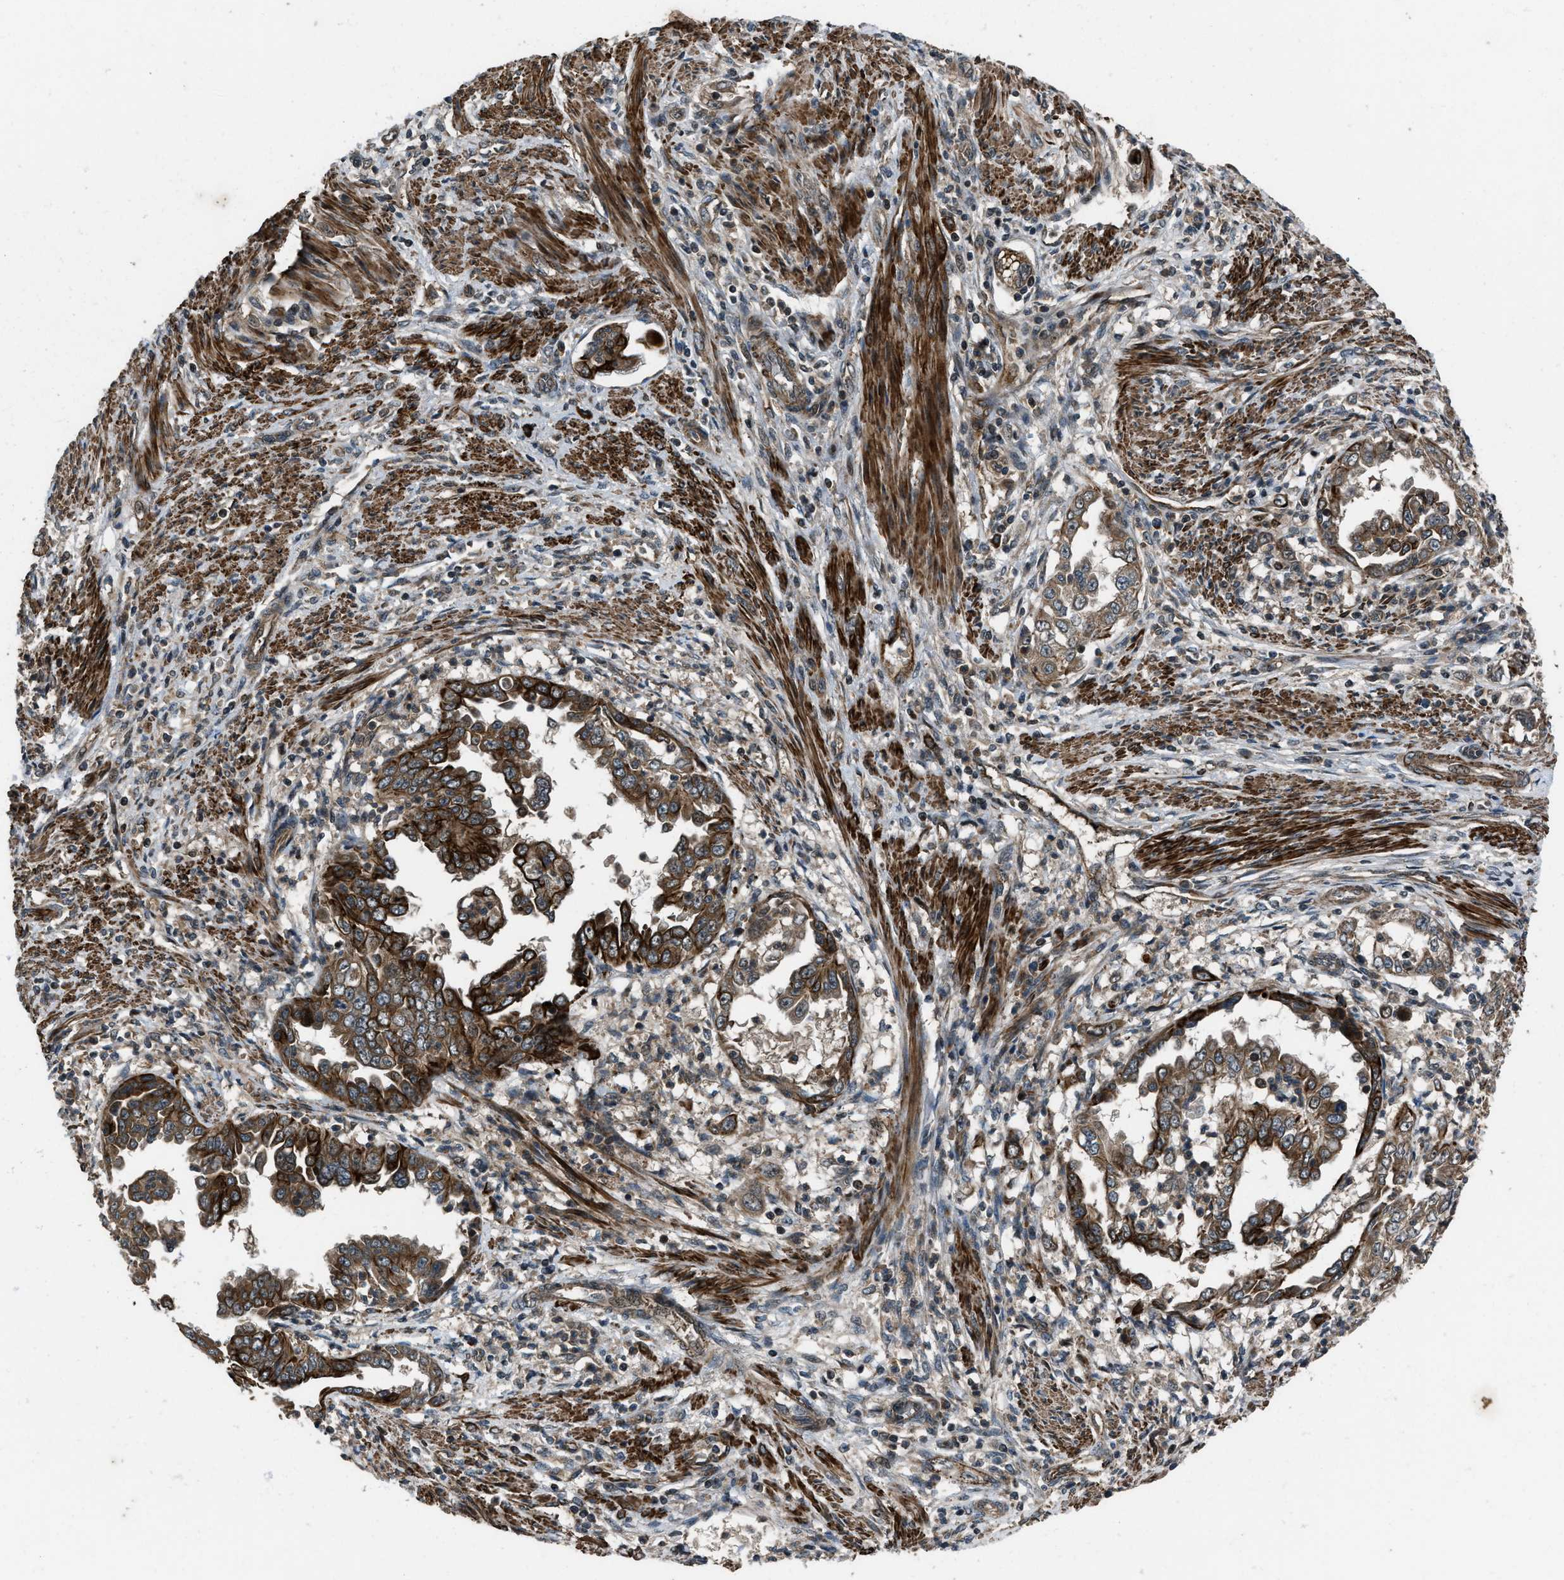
{"staining": {"intensity": "moderate", "quantity": ">75%", "location": "cytoplasmic/membranous"}, "tissue": "endometrial cancer", "cell_type": "Tumor cells", "image_type": "cancer", "snomed": [{"axis": "morphology", "description": "Adenocarcinoma, NOS"}, {"axis": "topography", "description": "Endometrium"}], "caption": "A brown stain highlights moderate cytoplasmic/membranous positivity of a protein in endometrial cancer tumor cells. The protein of interest is shown in brown color, while the nuclei are stained blue.", "gene": "IRAK4", "patient": {"sex": "female", "age": 85}}